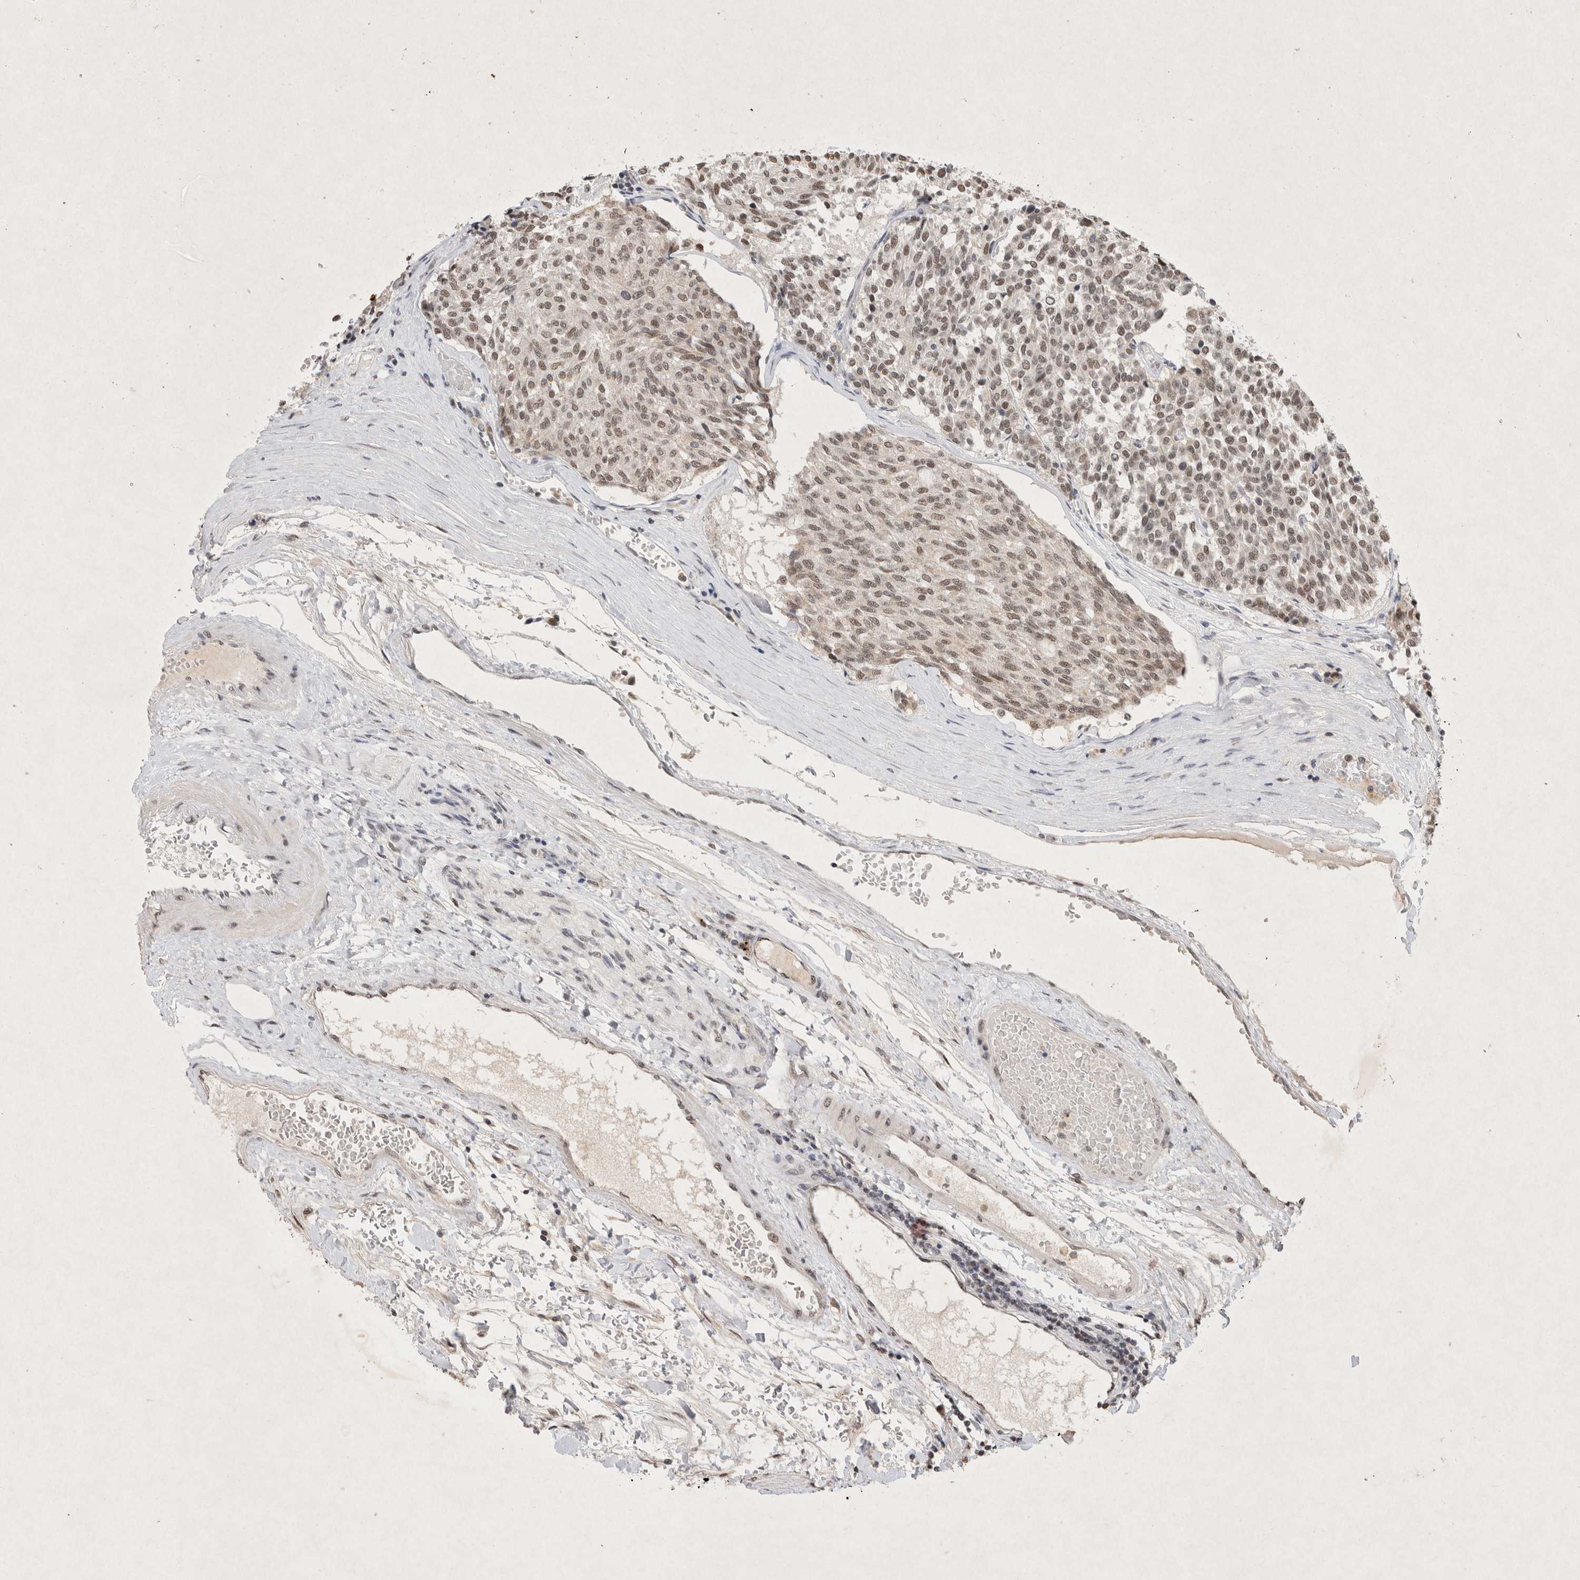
{"staining": {"intensity": "weak", "quantity": ">75%", "location": "nuclear"}, "tissue": "carcinoid", "cell_type": "Tumor cells", "image_type": "cancer", "snomed": [{"axis": "morphology", "description": "Carcinoid, malignant, NOS"}, {"axis": "topography", "description": "Pancreas"}], "caption": "A histopathology image of human carcinoid stained for a protein reveals weak nuclear brown staining in tumor cells. (DAB (3,3'-diaminobenzidine) IHC with brightfield microscopy, high magnification).", "gene": "XRCC5", "patient": {"sex": "female", "age": 54}}